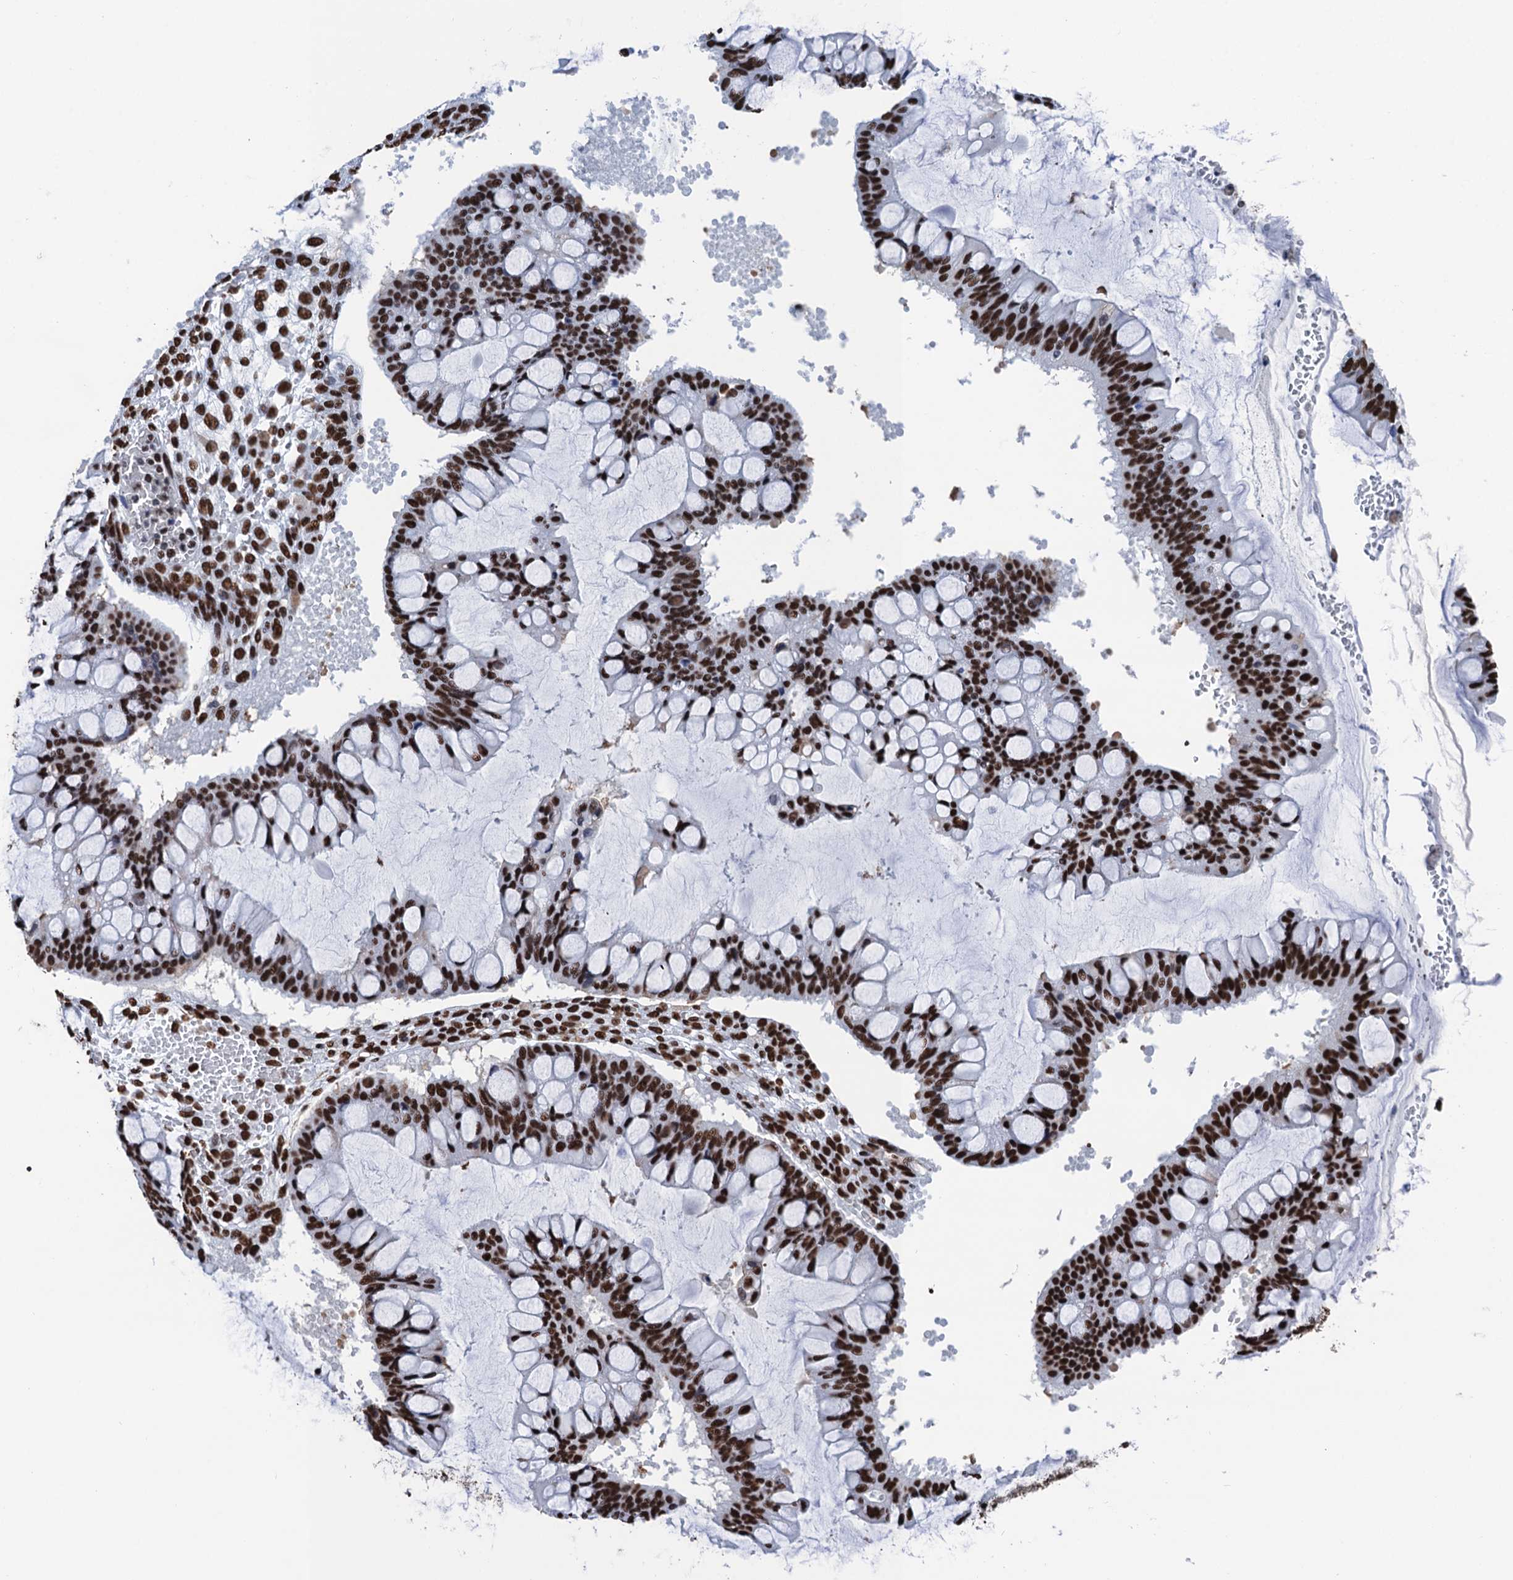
{"staining": {"intensity": "strong", "quantity": ">75%", "location": "nuclear"}, "tissue": "ovarian cancer", "cell_type": "Tumor cells", "image_type": "cancer", "snomed": [{"axis": "morphology", "description": "Cystadenocarcinoma, mucinous, NOS"}, {"axis": "topography", "description": "Ovary"}], "caption": "The immunohistochemical stain highlights strong nuclear expression in tumor cells of ovarian mucinous cystadenocarcinoma tissue.", "gene": "UBA2", "patient": {"sex": "female", "age": 73}}